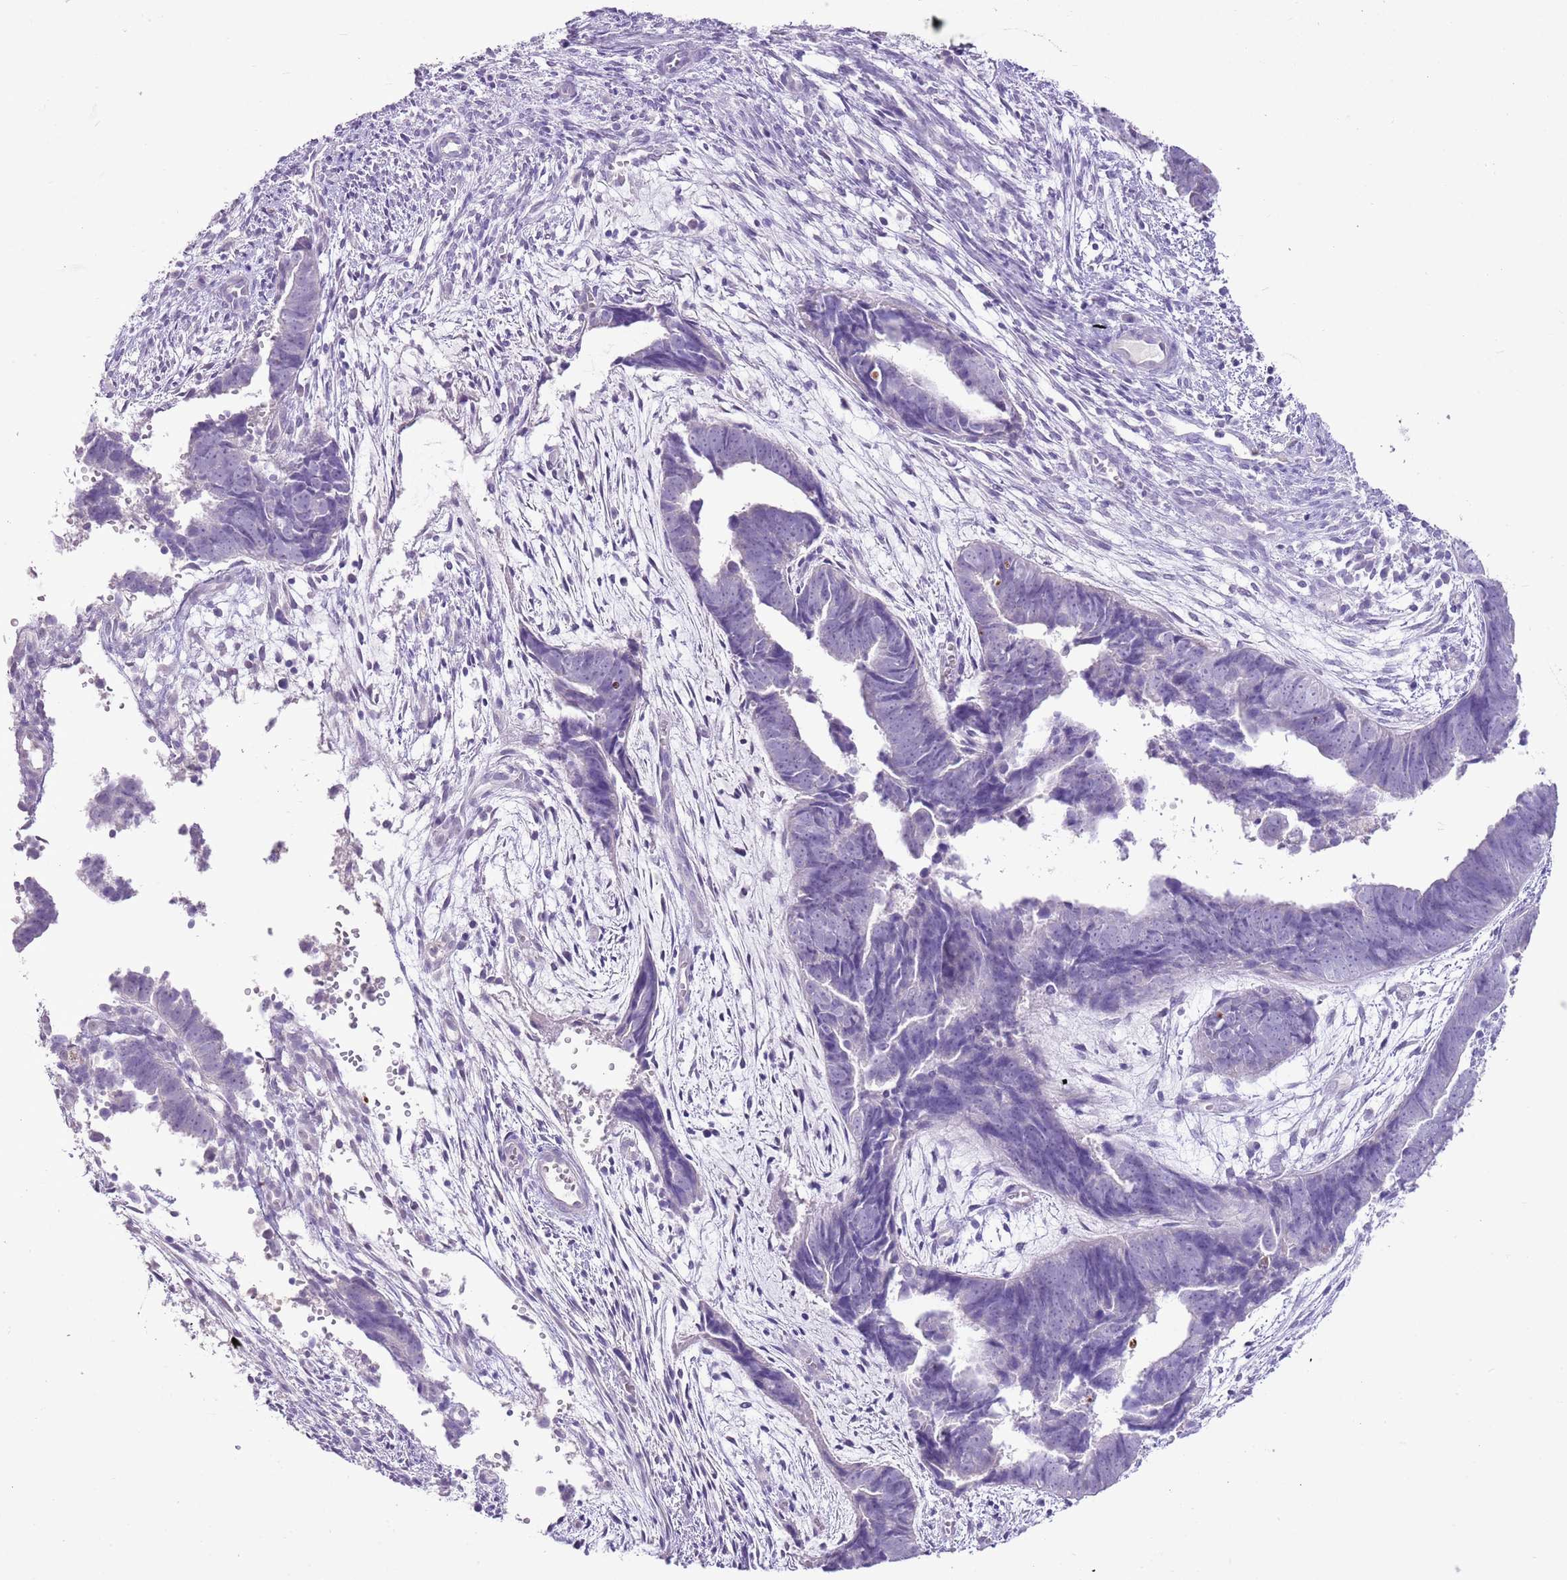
{"staining": {"intensity": "negative", "quantity": "none", "location": "none"}, "tissue": "endometrial cancer", "cell_type": "Tumor cells", "image_type": "cancer", "snomed": [{"axis": "morphology", "description": "Adenocarcinoma, NOS"}, {"axis": "topography", "description": "Endometrium"}], "caption": "Protein analysis of endometrial cancer reveals no significant staining in tumor cells.", "gene": "XPO7", "patient": {"sex": "female", "age": 75}}